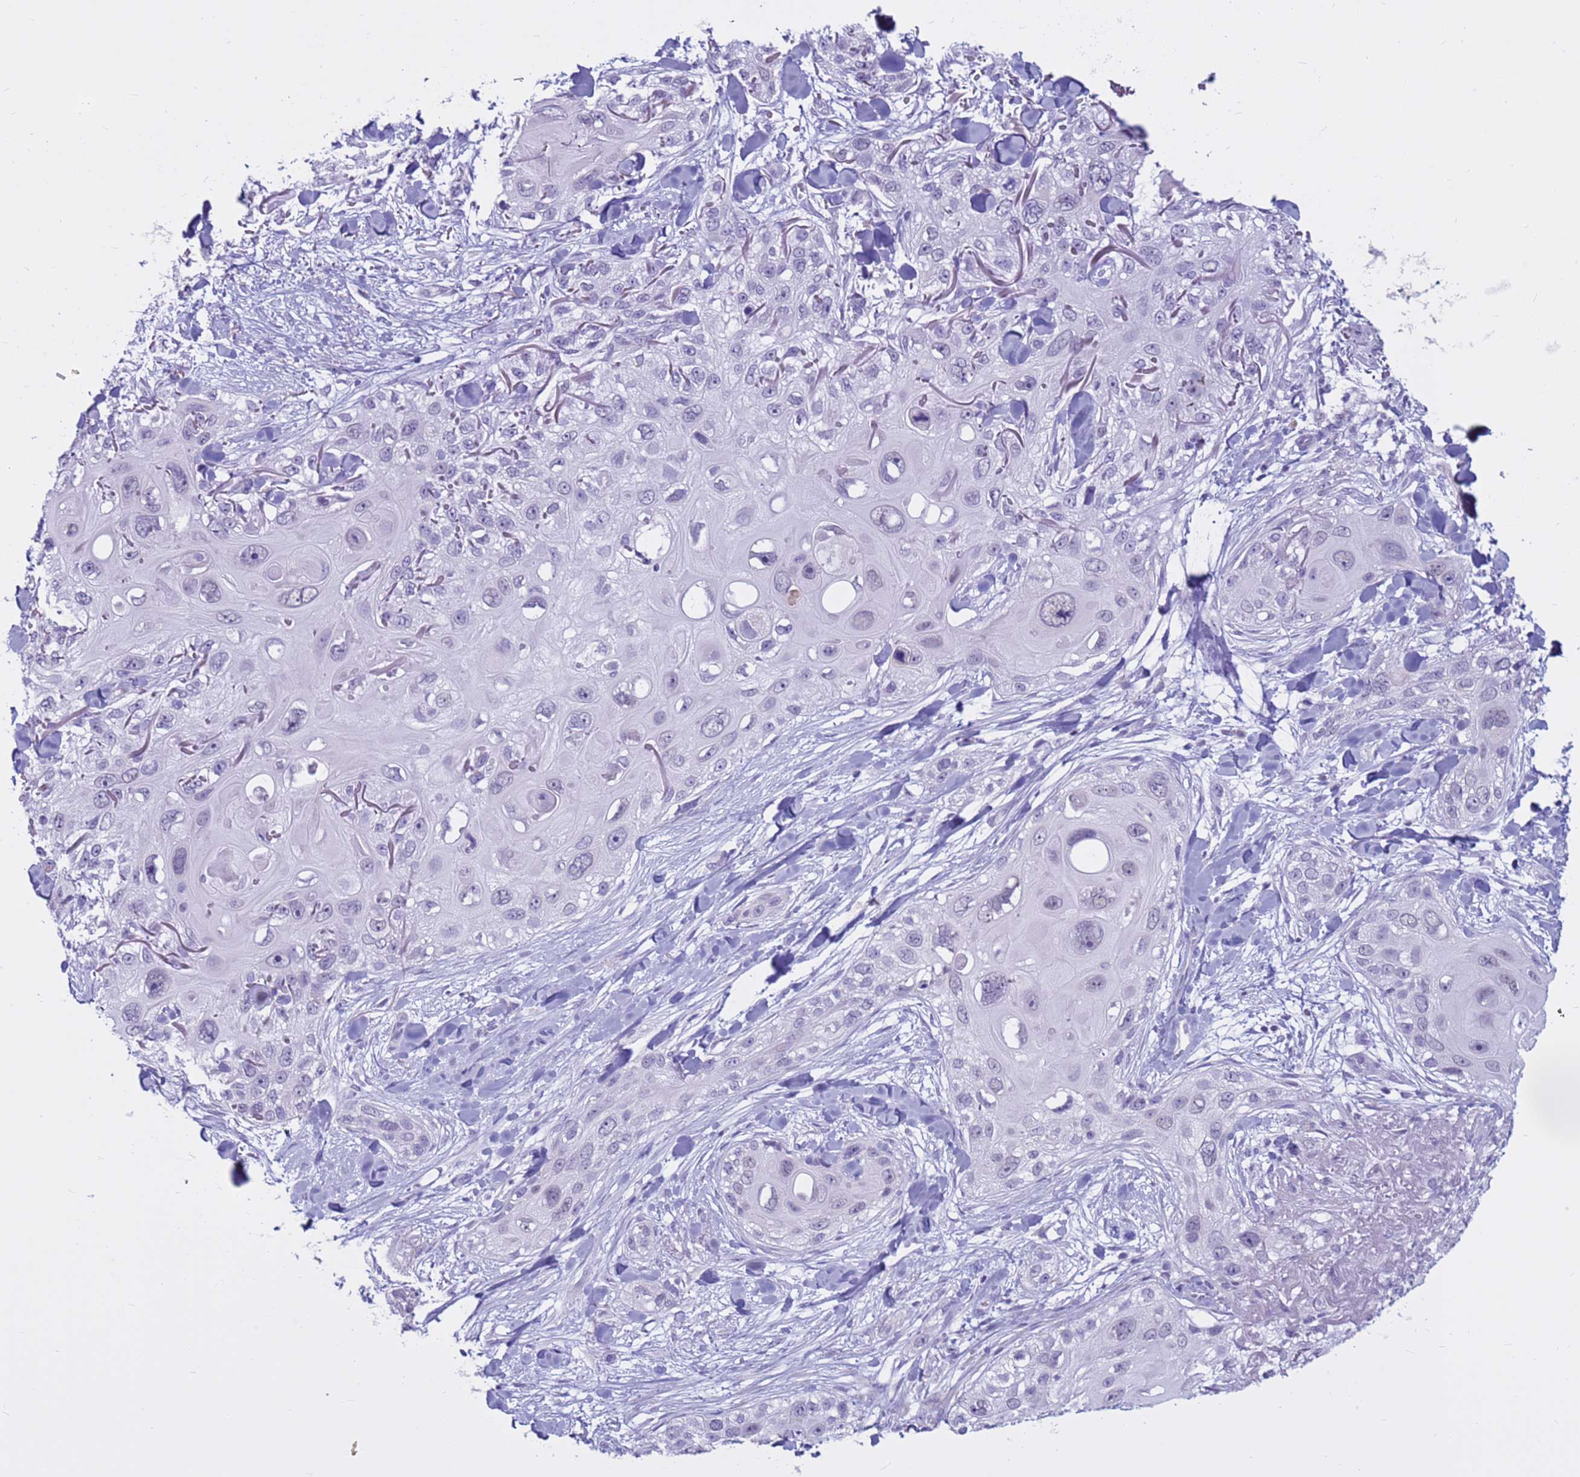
{"staining": {"intensity": "negative", "quantity": "none", "location": "none"}, "tissue": "skin cancer", "cell_type": "Tumor cells", "image_type": "cancer", "snomed": [{"axis": "morphology", "description": "Normal tissue, NOS"}, {"axis": "morphology", "description": "Squamous cell carcinoma, NOS"}, {"axis": "topography", "description": "Skin"}], "caption": "IHC of skin cancer exhibits no staining in tumor cells.", "gene": "CDK2AP2", "patient": {"sex": "male", "age": 72}}